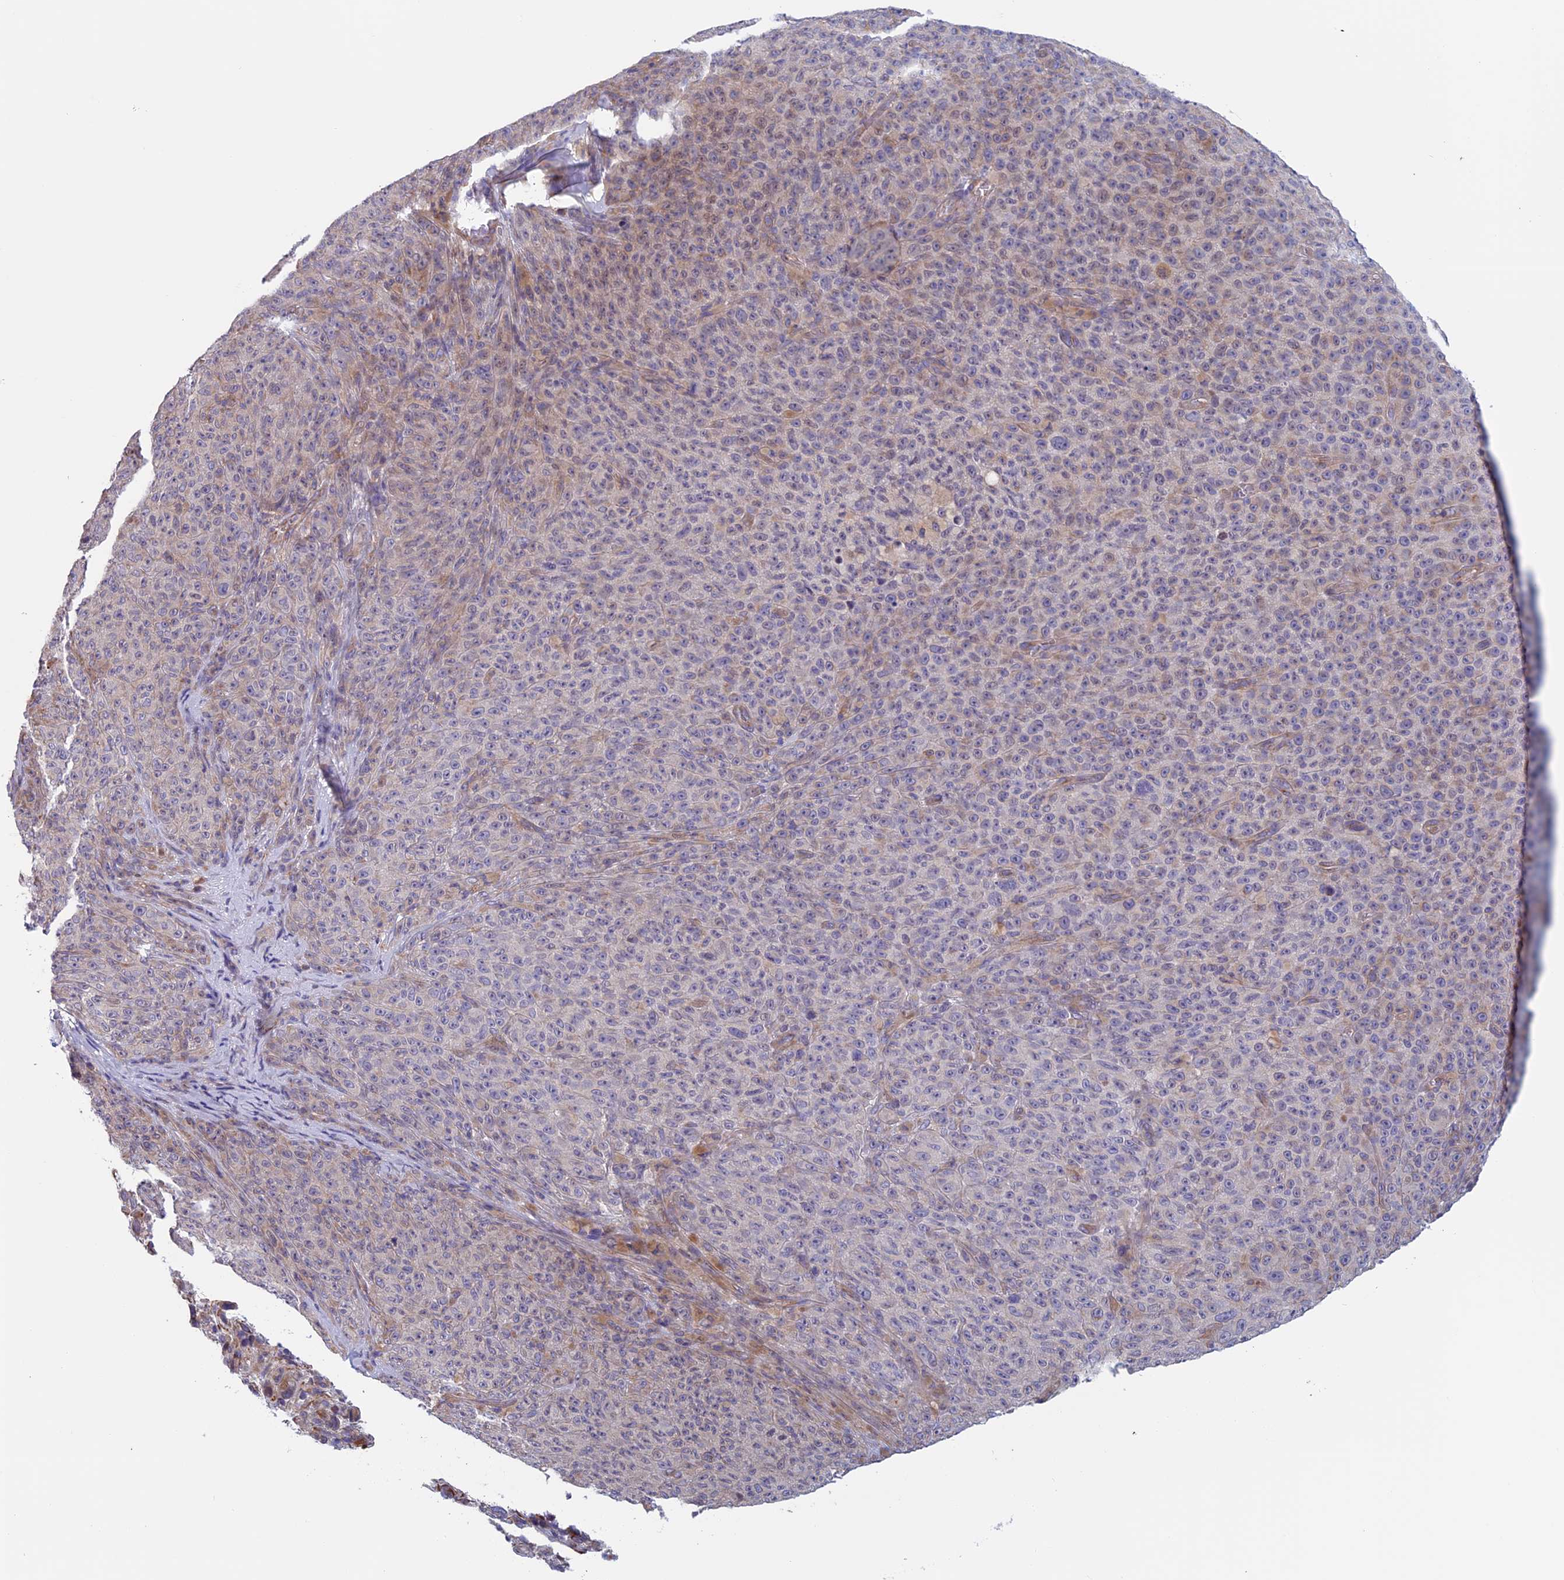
{"staining": {"intensity": "weak", "quantity": "<25%", "location": "cytoplasmic/membranous"}, "tissue": "melanoma", "cell_type": "Tumor cells", "image_type": "cancer", "snomed": [{"axis": "morphology", "description": "Malignant melanoma, NOS"}, {"axis": "topography", "description": "Skin"}], "caption": "DAB (3,3'-diaminobenzidine) immunohistochemical staining of melanoma shows no significant staining in tumor cells.", "gene": "BCL2L10", "patient": {"sex": "female", "age": 82}}